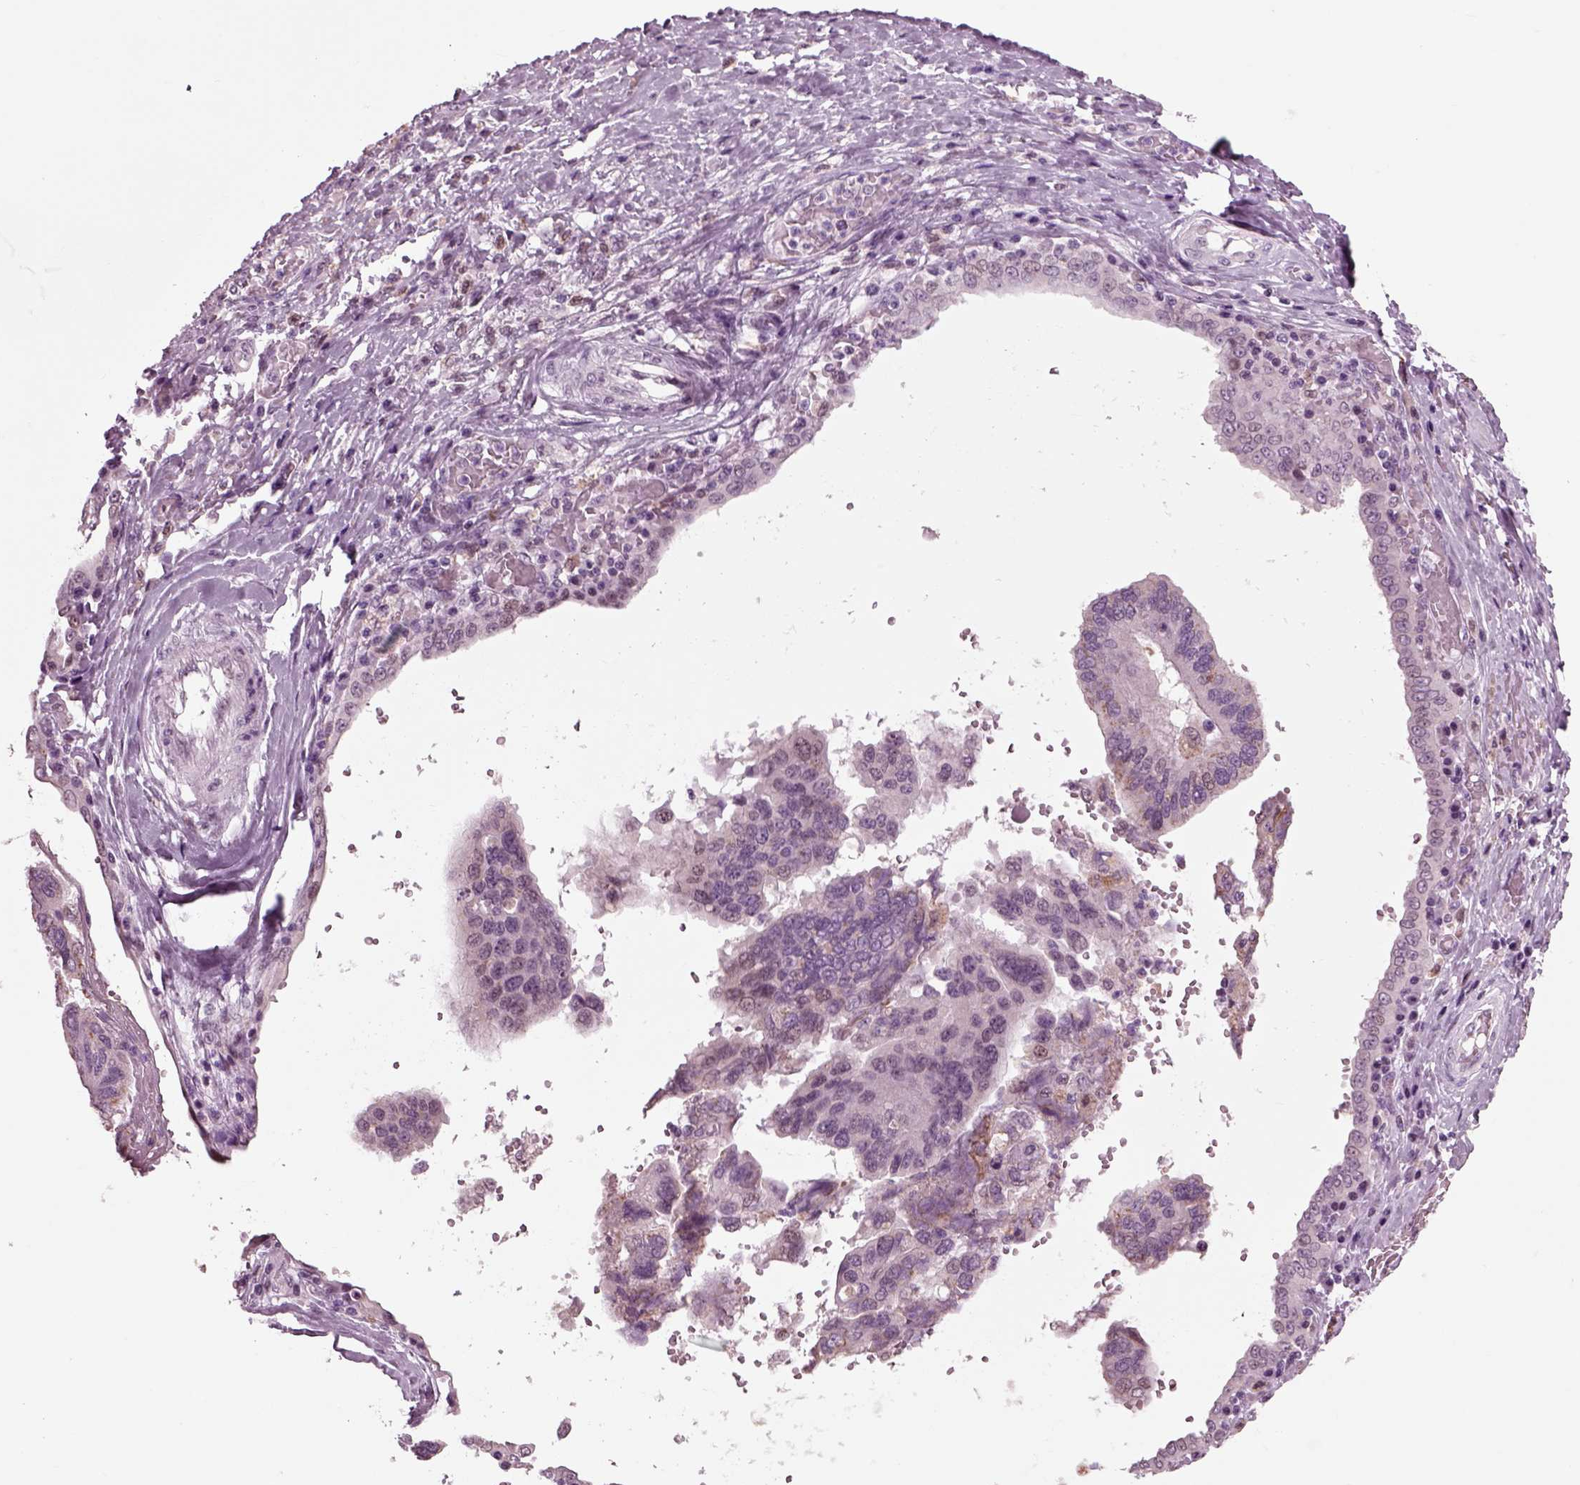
{"staining": {"intensity": "negative", "quantity": "none", "location": "none"}, "tissue": "ovarian cancer", "cell_type": "Tumor cells", "image_type": "cancer", "snomed": [{"axis": "morphology", "description": "Cystadenocarcinoma, serous, NOS"}, {"axis": "topography", "description": "Ovary"}], "caption": "A high-resolution micrograph shows immunohistochemistry (IHC) staining of ovarian serous cystadenocarcinoma, which shows no significant expression in tumor cells.", "gene": "CHGB", "patient": {"sex": "female", "age": 79}}